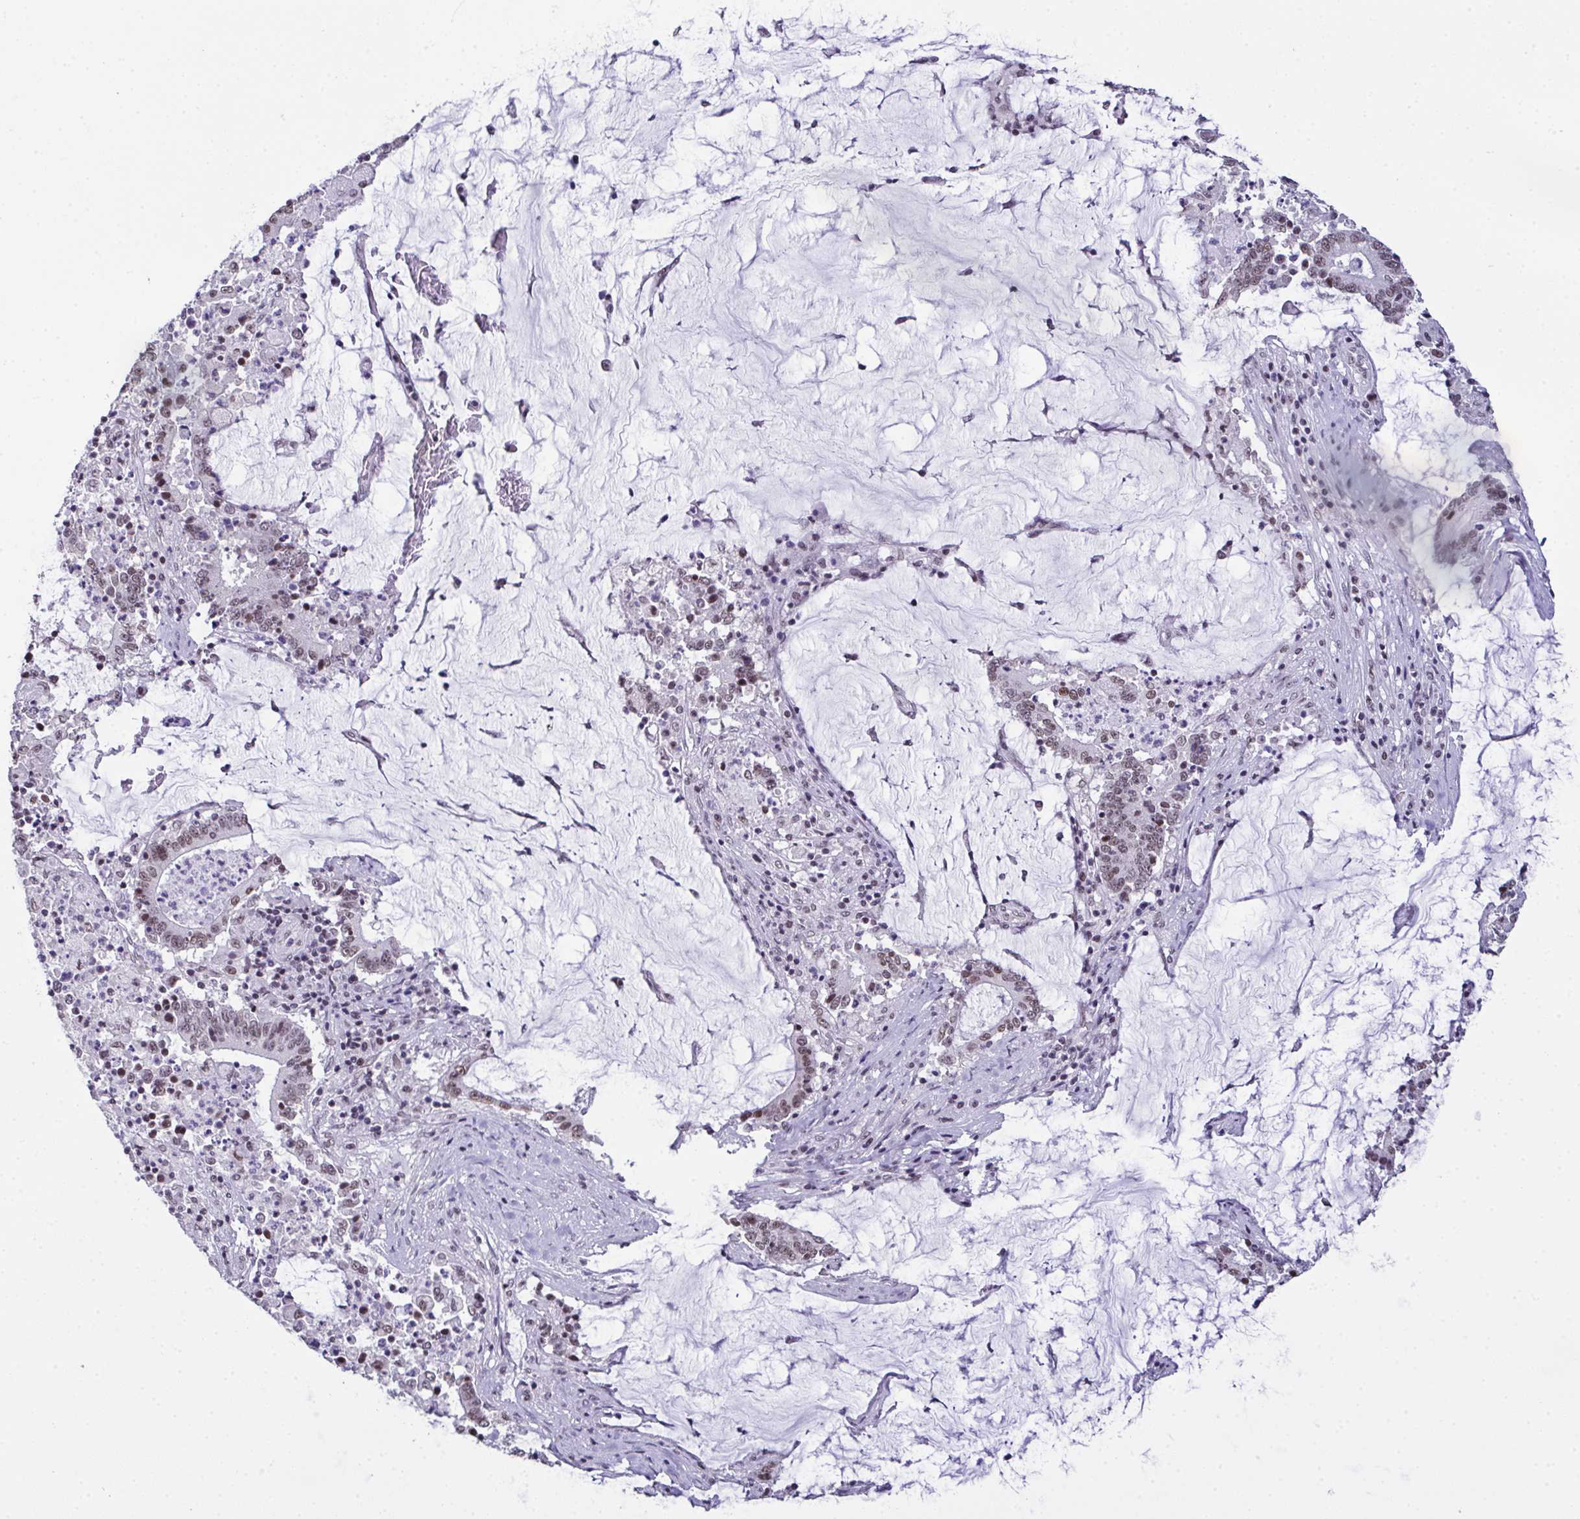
{"staining": {"intensity": "weak", "quantity": "25%-75%", "location": "nuclear"}, "tissue": "stomach cancer", "cell_type": "Tumor cells", "image_type": "cancer", "snomed": [{"axis": "morphology", "description": "Adenocarcinoma, NOS"}, {"axis": "topography", "description": "Stomach, upper"}], "caption": "Immunohistochemistry staining of stomach adenocarcinoma, which exhibits low levels of weak nuclear staining in about 25%-75% of tumor cells indicating weak nuclear protein expression. The staining was performed using DAB (3,3'-diaminobenzidine) (brown) for protein detection and nuclei were counterstained in hematoxylin (blue).", "gene": "ZNF800", "patient": {"sex": "male", "age": 68}}